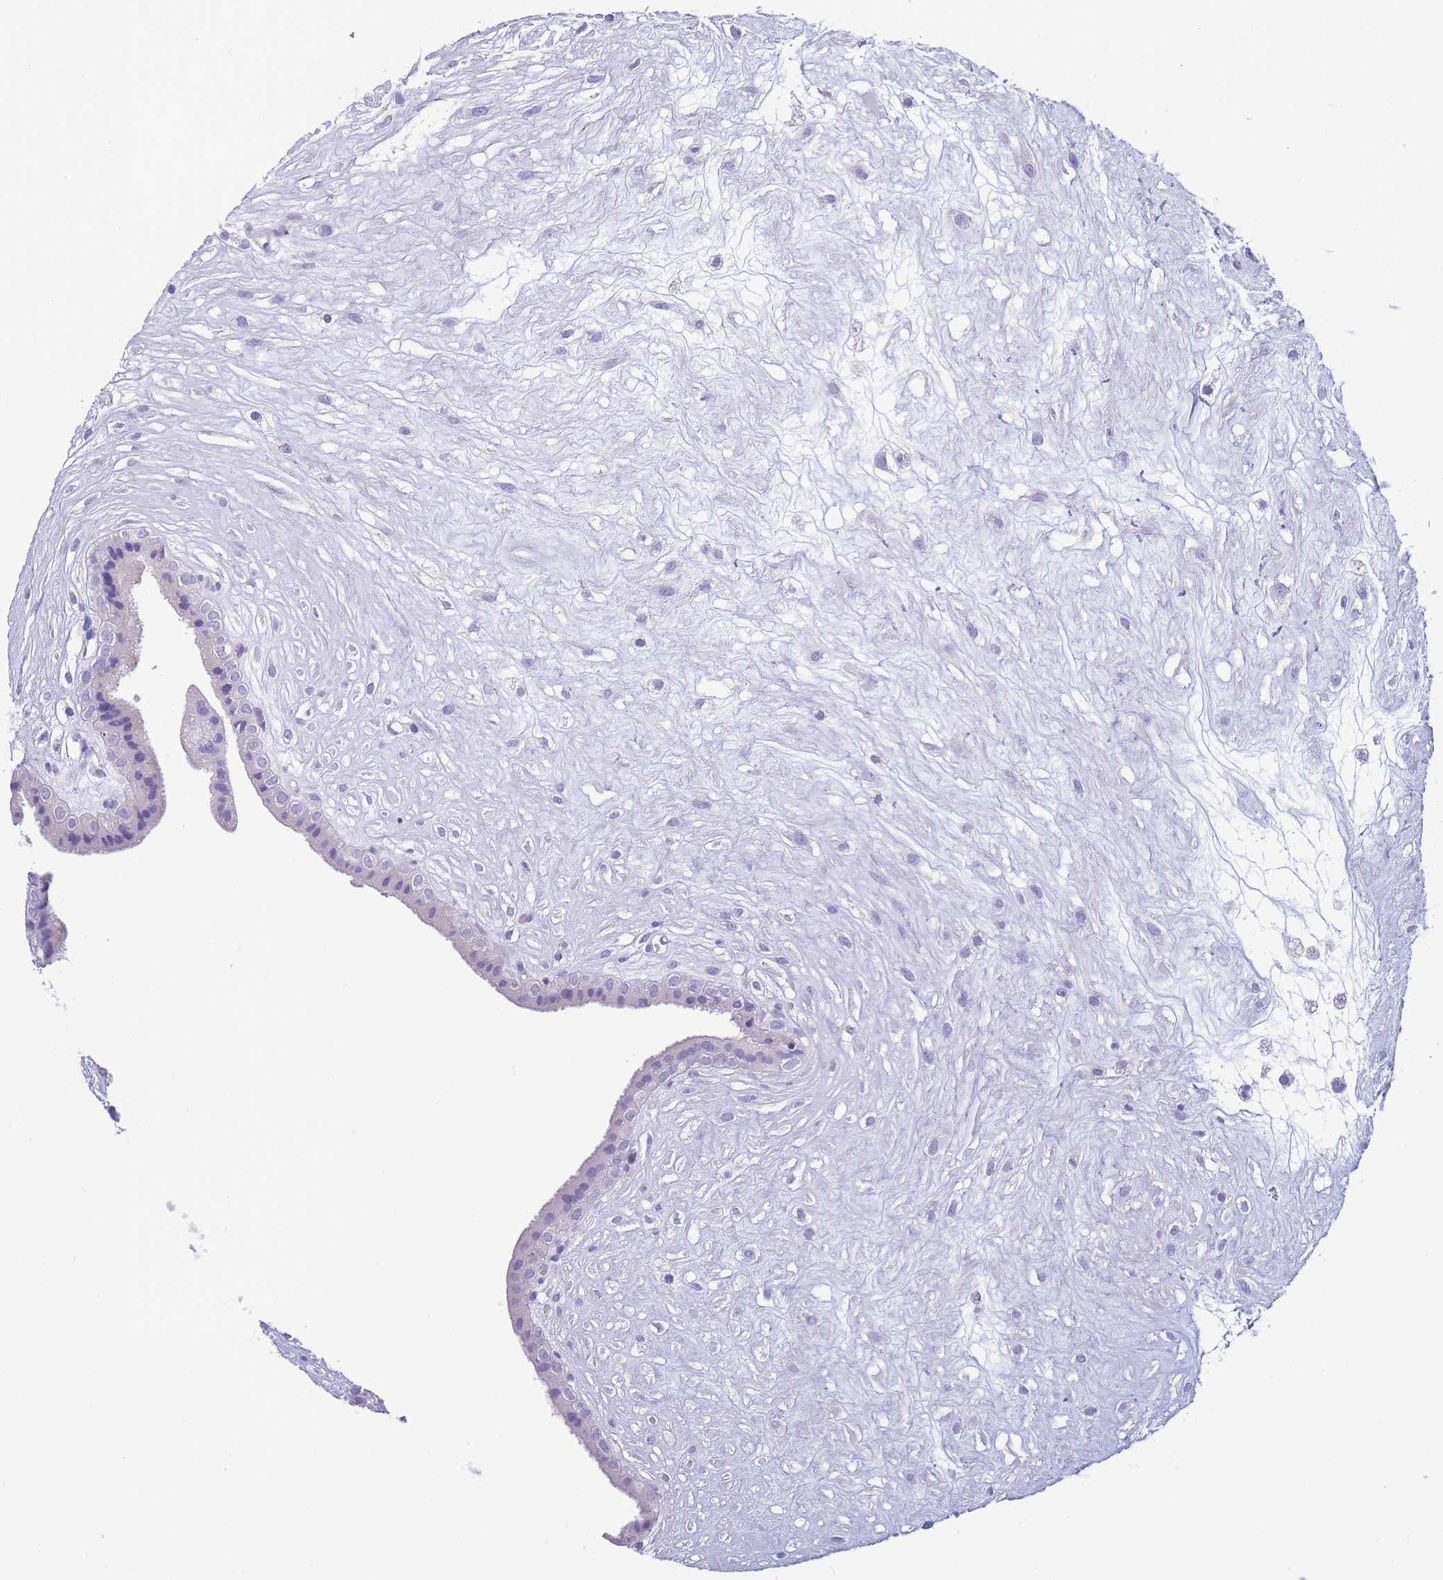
{"staining": {"intensity": "negative", "quantity": "none", "location": "none"}, "tissue": "placenta", "cell_type": "Decidual cells", "image_type": "normal", "snomed": [{"axis": "morphology", "description": "Normal tissue, NOS"}, {"axis": "topography", "description": "Placenta"}], "caption": "Immunohistochemistry histopathology image of unremarkable placenta: human placenta stained with DAB (3,3'-diaminobenzidine) demonstrates no significant protein staining in decidual cells.", "gene": "INTS2", "patient": {"sex": "female", "age": 18}}